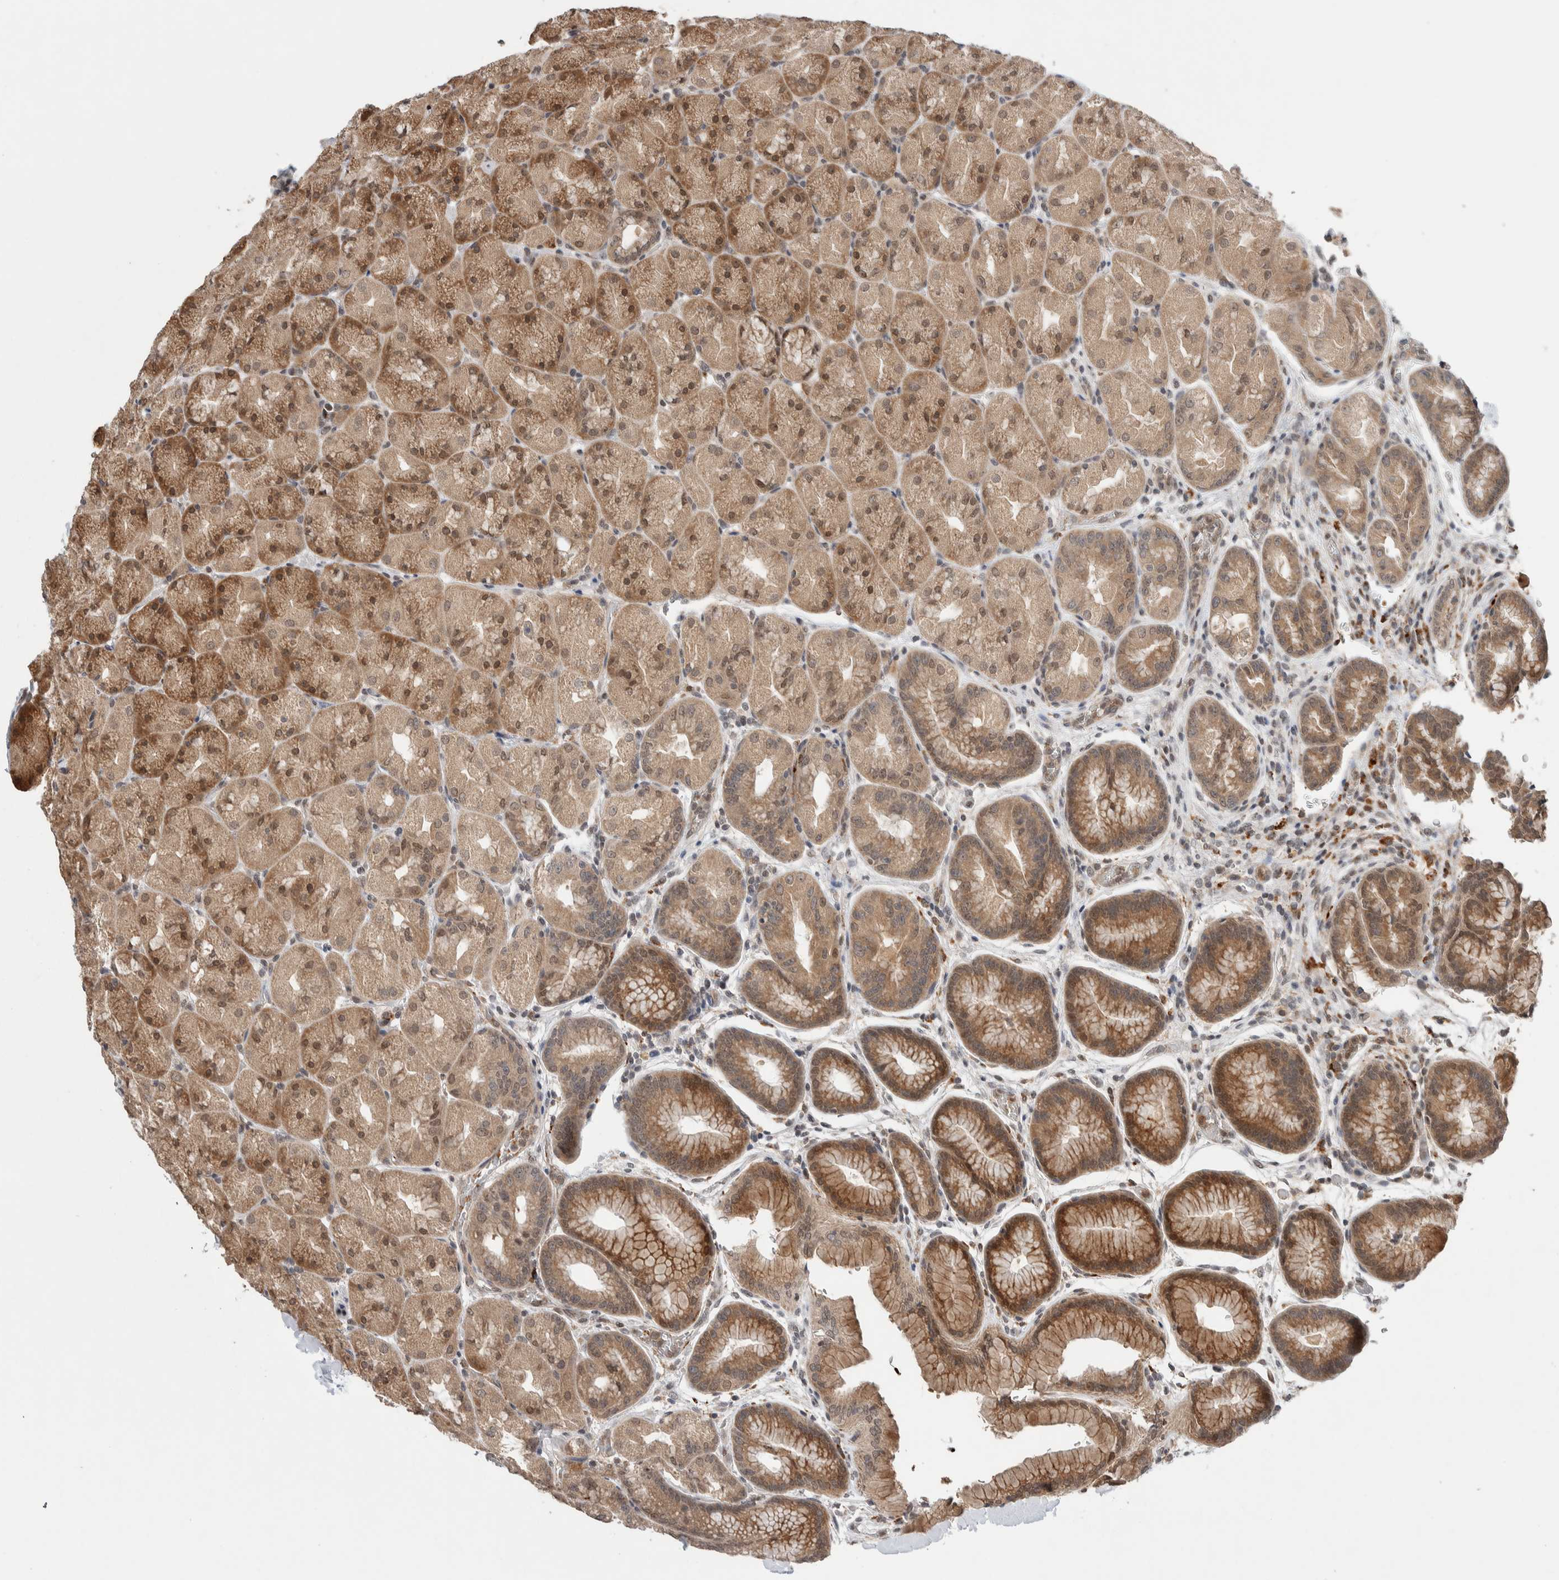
{"staining": {"intensity": "moderate", "quantity": ">75%", "location": "cytoplasmic/membranous,nuclear"}, "tissue": "stomach", "cell_type": "Glandular cells", "image_type": "normal", "snomed": [{"axis": "morphology", "description": "Normal tissue, NOS"}, {"axis": "topography", "description": "Stomach, upper"}, {"axis": "topography", "description": "Stomach"}], "caption": "DAB immunohistochemical staining of normal stomach shows moderate cytoplasmic/membranous,nuclear protein staining in about >75% of glandular cells. The staining was performed using DAB, with brown indicating positive protein expression. Nuclei are stained blue with hematoxylin.", "gene": "KCNK1", "patient": {"sex": "male", "age": 48}}